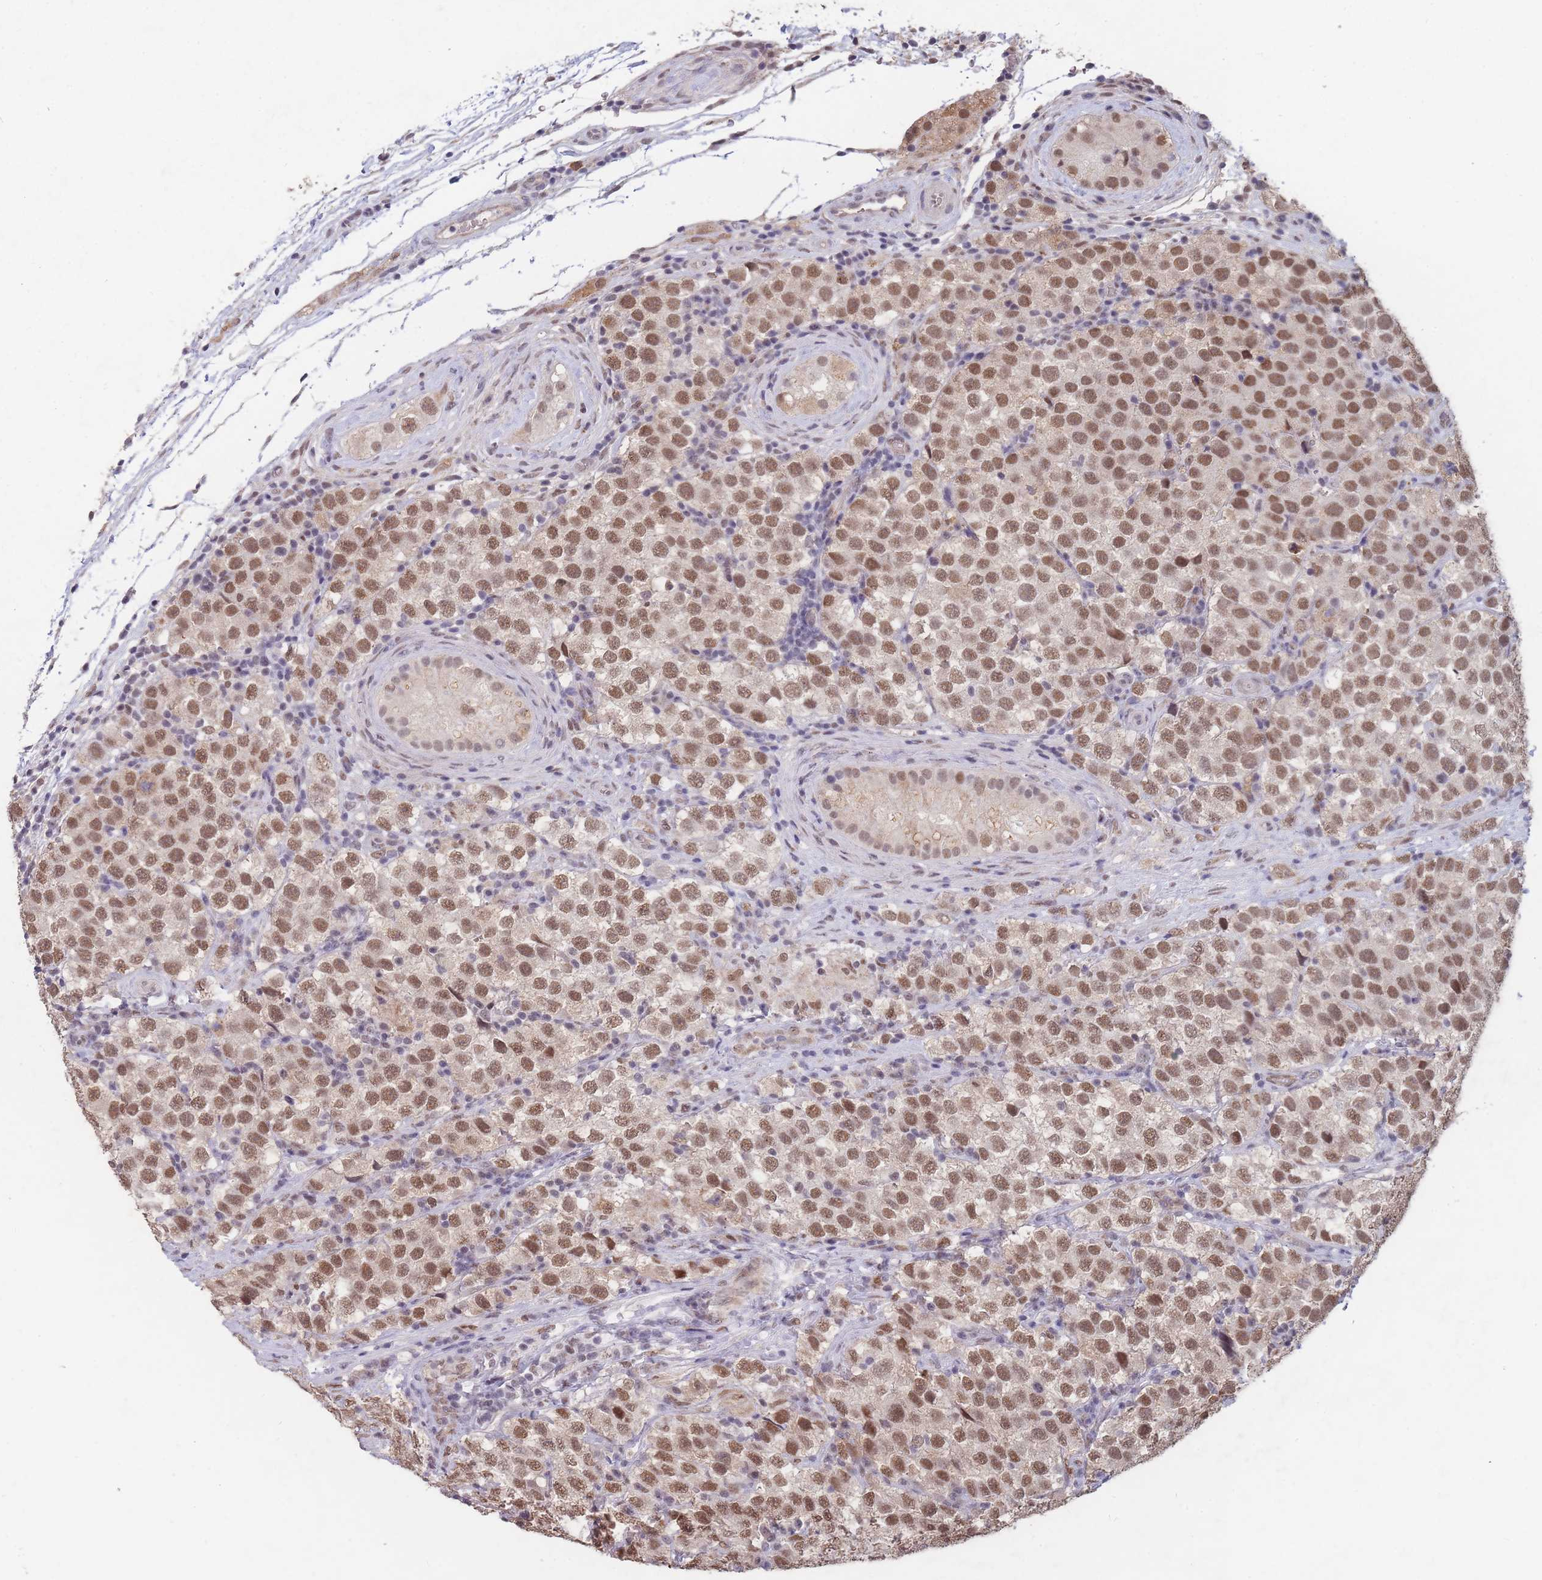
{"staining": {"intensity": "moderate", "quantity": ">75%", "location": "nuclear"}, "tissue": "testis cancer", "cell_type": "Tumor cells", "image_type": "cancer", "snomed": [{"axis": "morphology", "description": "Seminoma, NOS"}, {"axis": "topography", "description": "Testis"}], "caption": "Testis seminoma stained with immunohistochemistry exhibits moderate nuclear expression in about >75% of tumor cells. The staining is performed using DAB brown chromogen to label protein expression. The nuclei are counter-stained blue using hematoxylin.", "gene": "SNRPA1", "patient": {"sex": "male", "age": 34}}